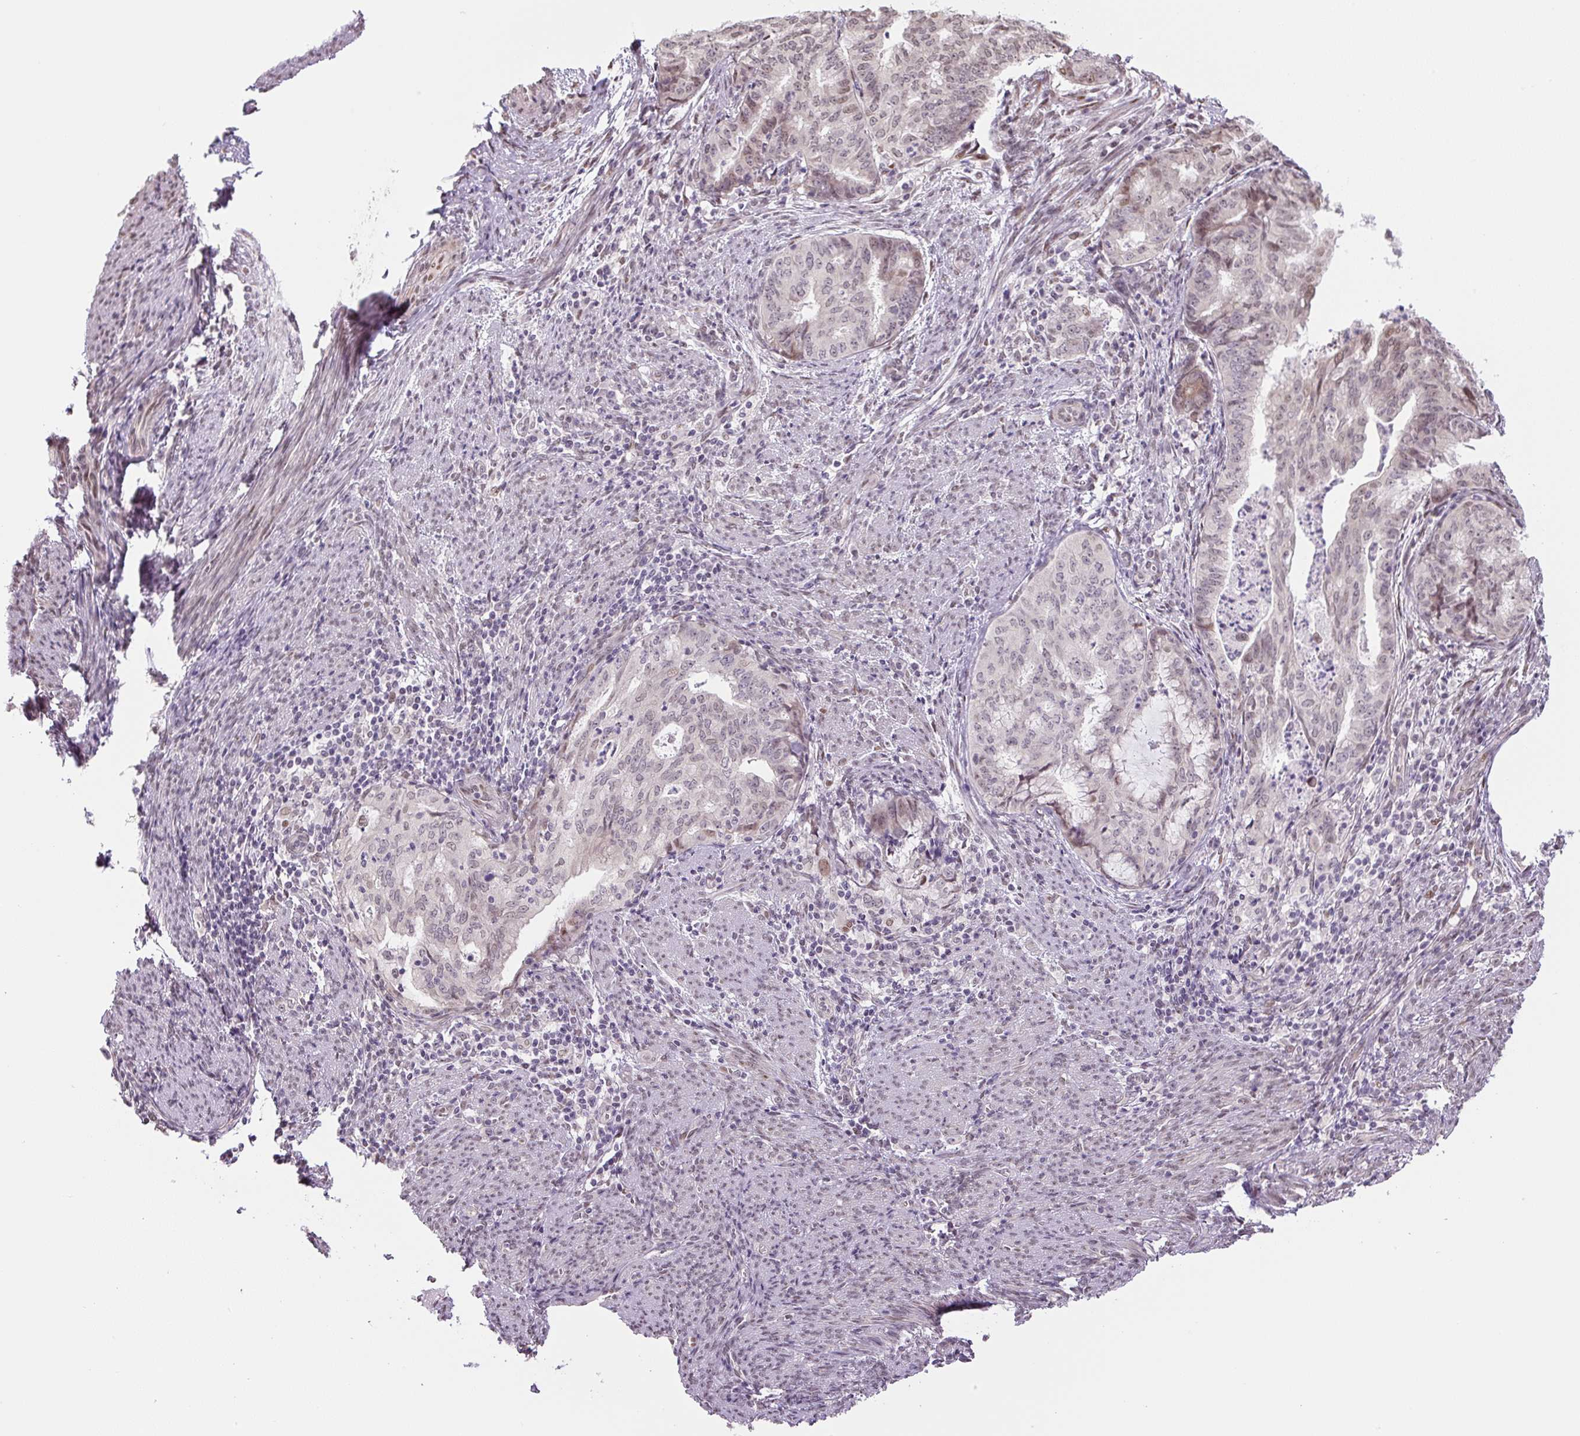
{"staining": {"intensity": "moderate", "quantity": "25%-75%", "location": "nuclear"}, "tissue": "endometrial cancer", "cell_type": "Tumor cells", "image_type": "cancer", "snomed": [{"axis": "morphology", "description": "Adenocarcinoma, NOS"}, {"axis": "topography", "description": "Endometrium"}], "caption": "This is a histology image of immunohistochemistry (IHC) staining of adenocarcinoma (endometrial), which shows moderate positivity in the nuclear of tumor cells.", "gene": "TCFL5", "patient": {"sex": "female", "age": 79}}